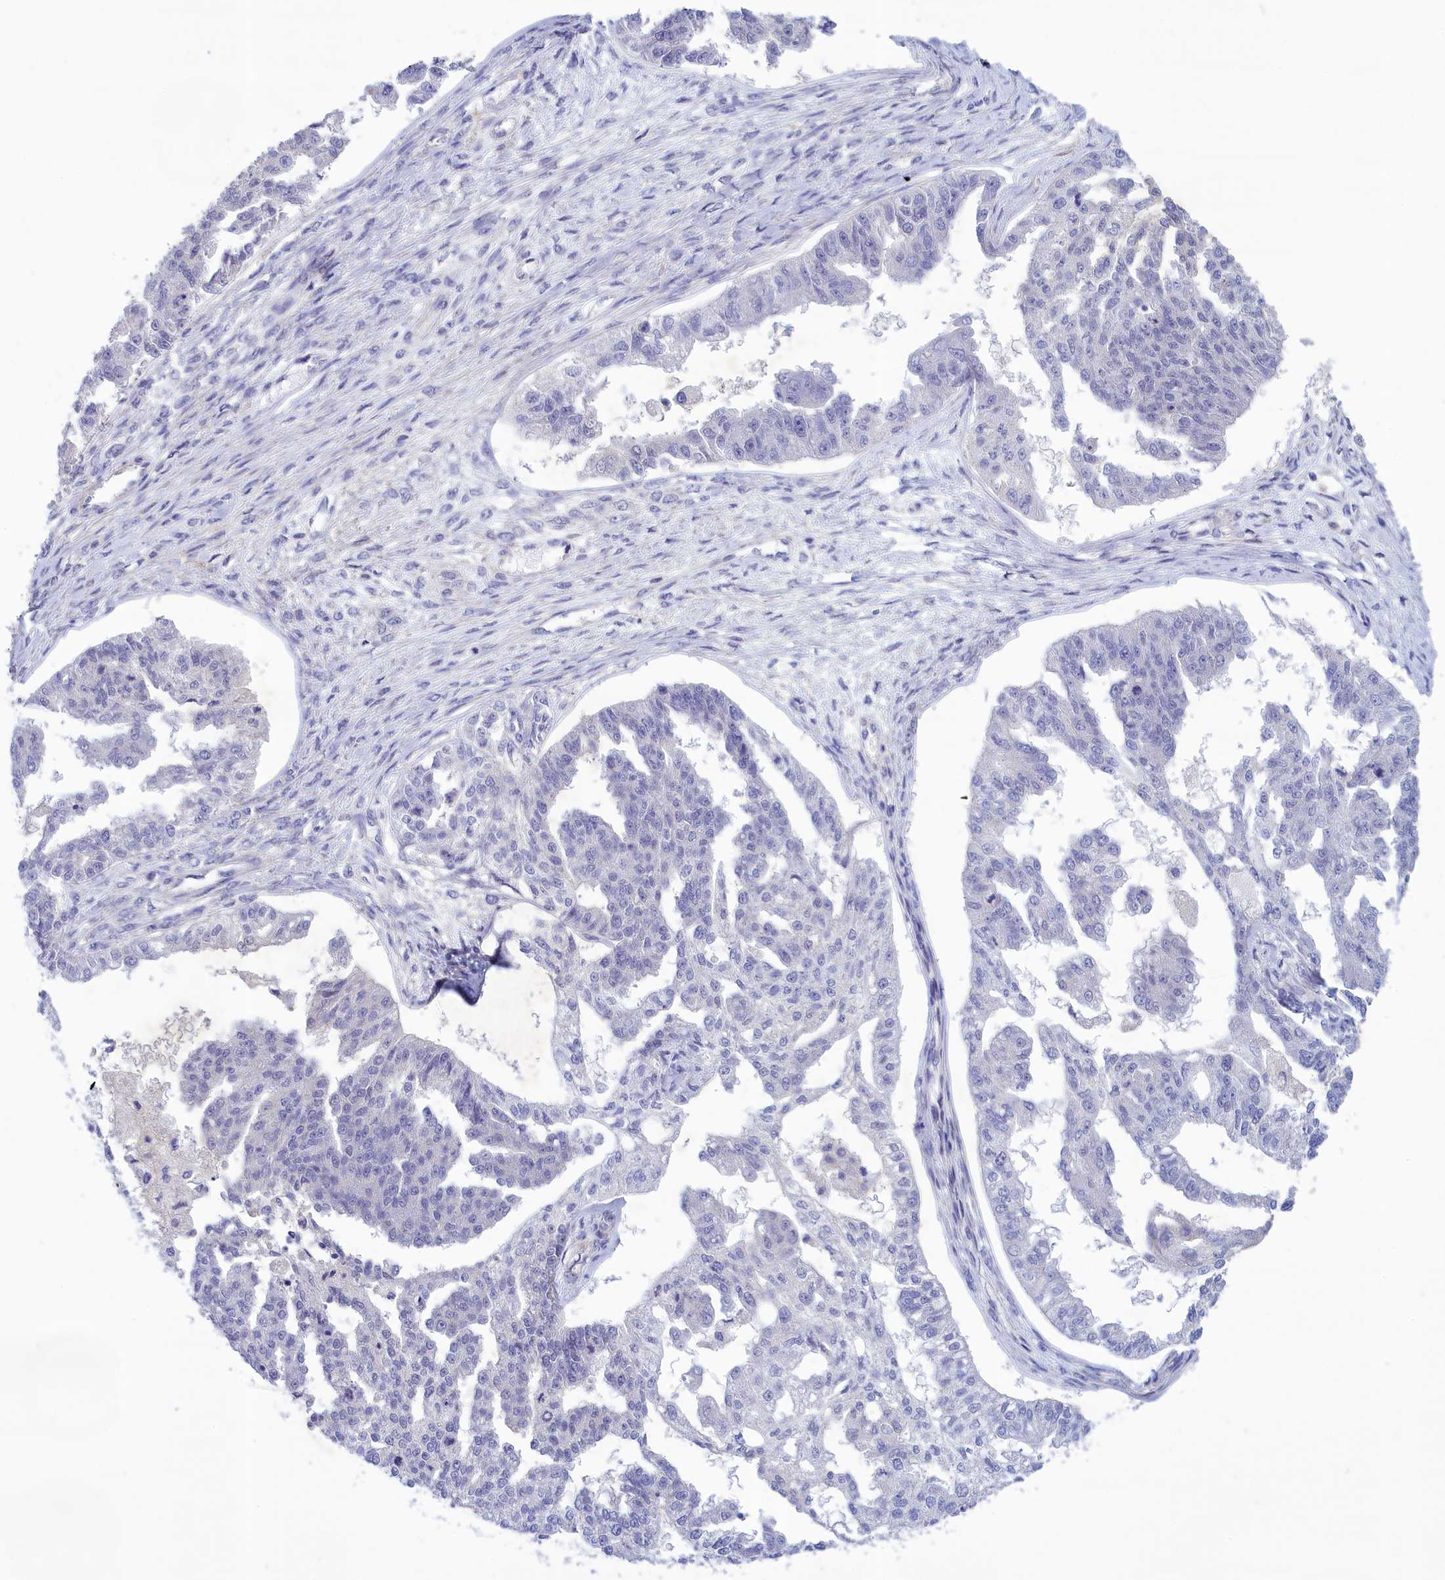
{"staining": {"intensity": "negative", "quantity": "none", "location": "none"}, "tissue": "ovarian cancer", "cell_type": "Tumor cells", "image_type": "cancer", "snomed": [{"axis": "morphology", "description": "Cystadenocarcinoma, serous, NOS"}, {"axis": "topography", "description": "Ovary"}], "caption": "DAB (3,3'-diaminobenzidine) immunohistochemical staining of human serous cystadenocarcinoma (ovarian) shows no significant staining in tumor cells. Brightfield microscopy of immunohistochemistry stained with DAB (3,3'-diaminobenzidine) (brown) and hematoxylin (blue), captured at high magnification.", "gene": "CORO2A", "patient": {"sex": "female", "age": 58}}